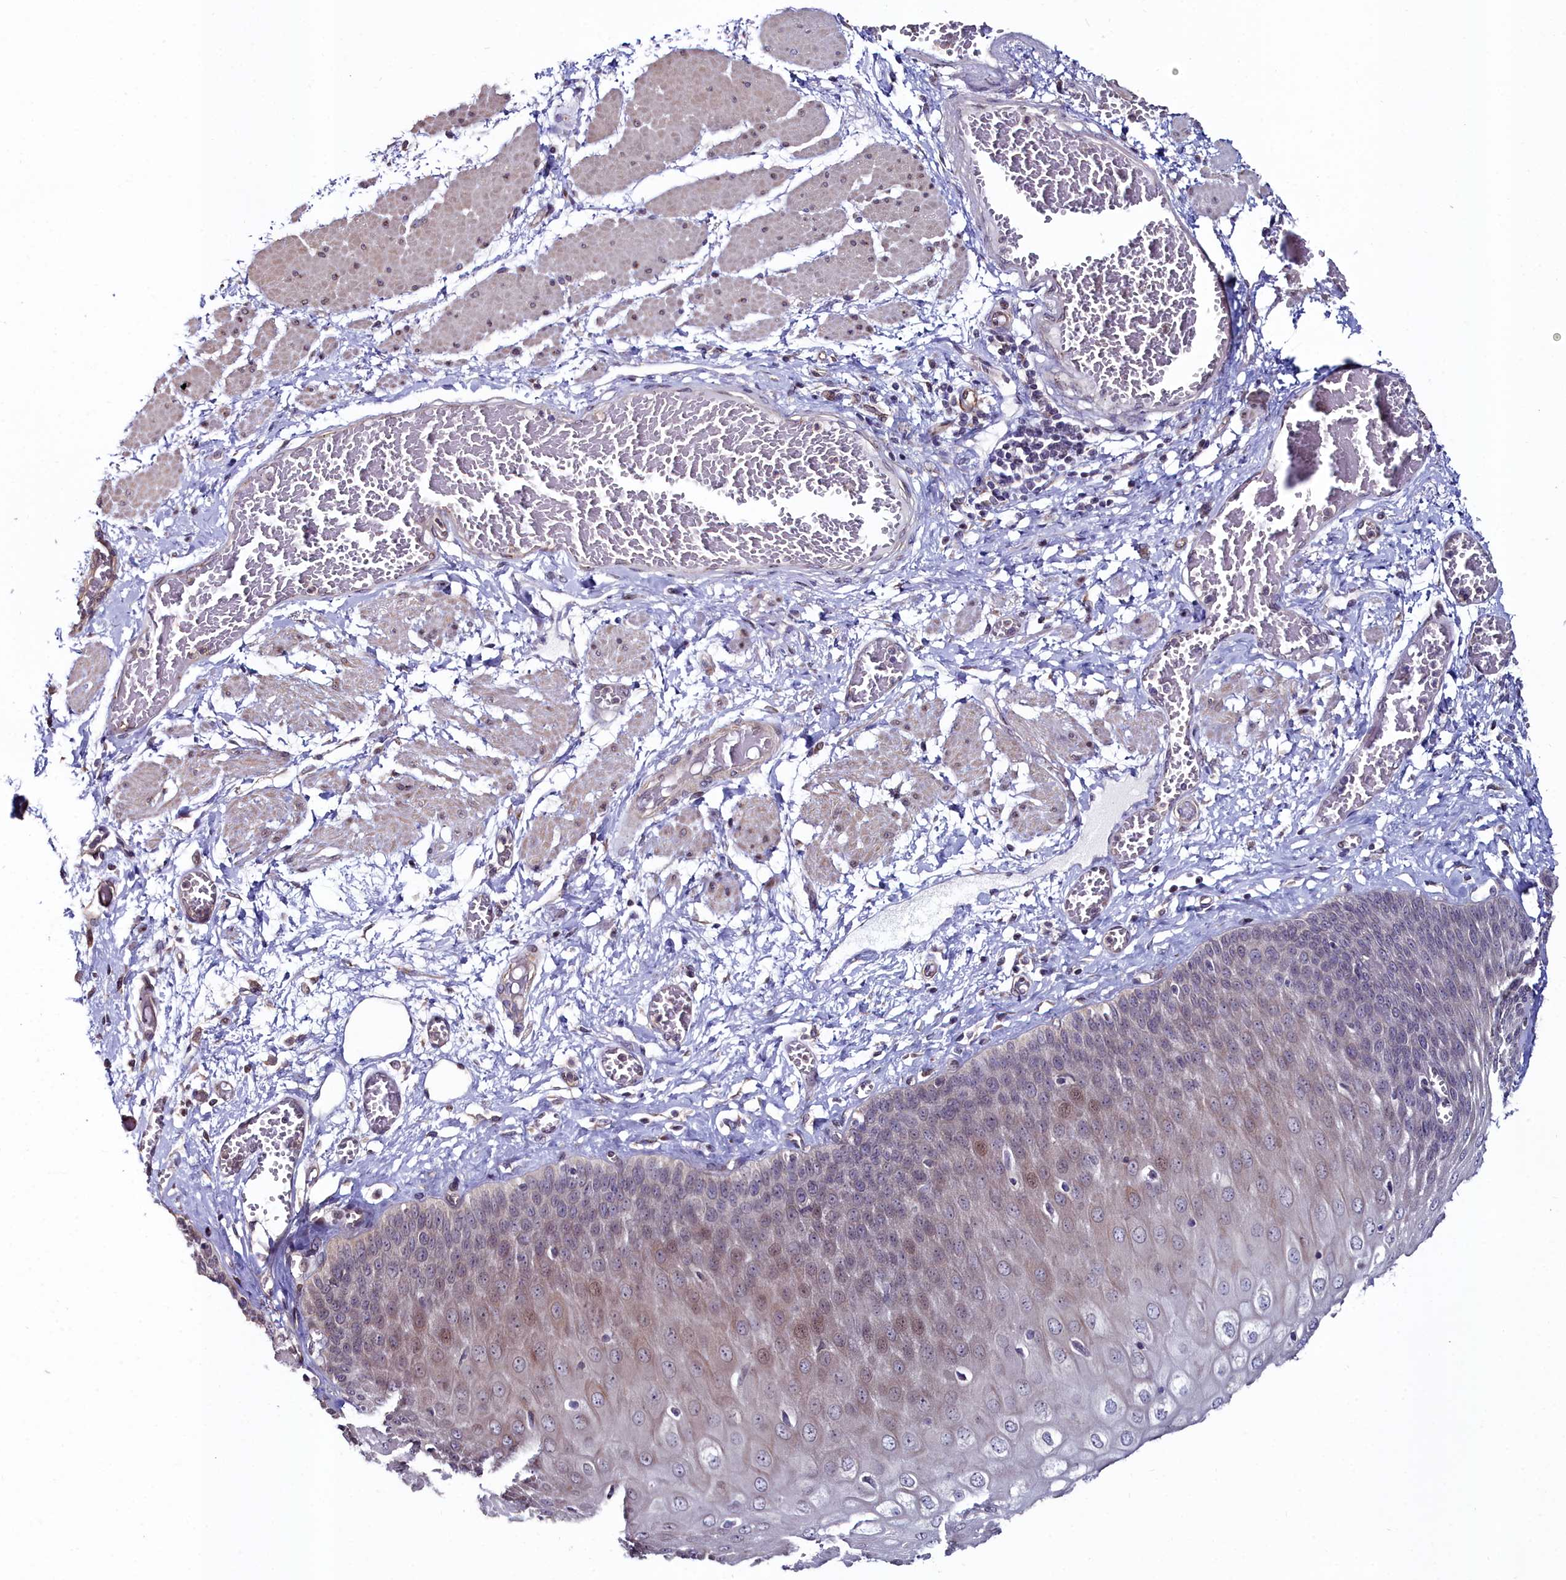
{"staining": {"intensity": "weak", "quantity": "25%-75%", "location": "nuclear"}, "tissue": "esophagus", "cell_type": "Squamous epithelial cells", "image_type": "normal", "snomed": [{"axis": "morphology", "description": "Normal tissue, NOS"}, {"axis": "topography", "description": "Esophagus"}], "caption": "Immunohistochemistry image of unremarkable human esophagus stained for a protein (brown), which reveals low levels of weak nuclear expression in about 25%-75% of squamous epithelial cells.", "gene": "C4orf19", "patient": {"sex": "male", "age": 60}}